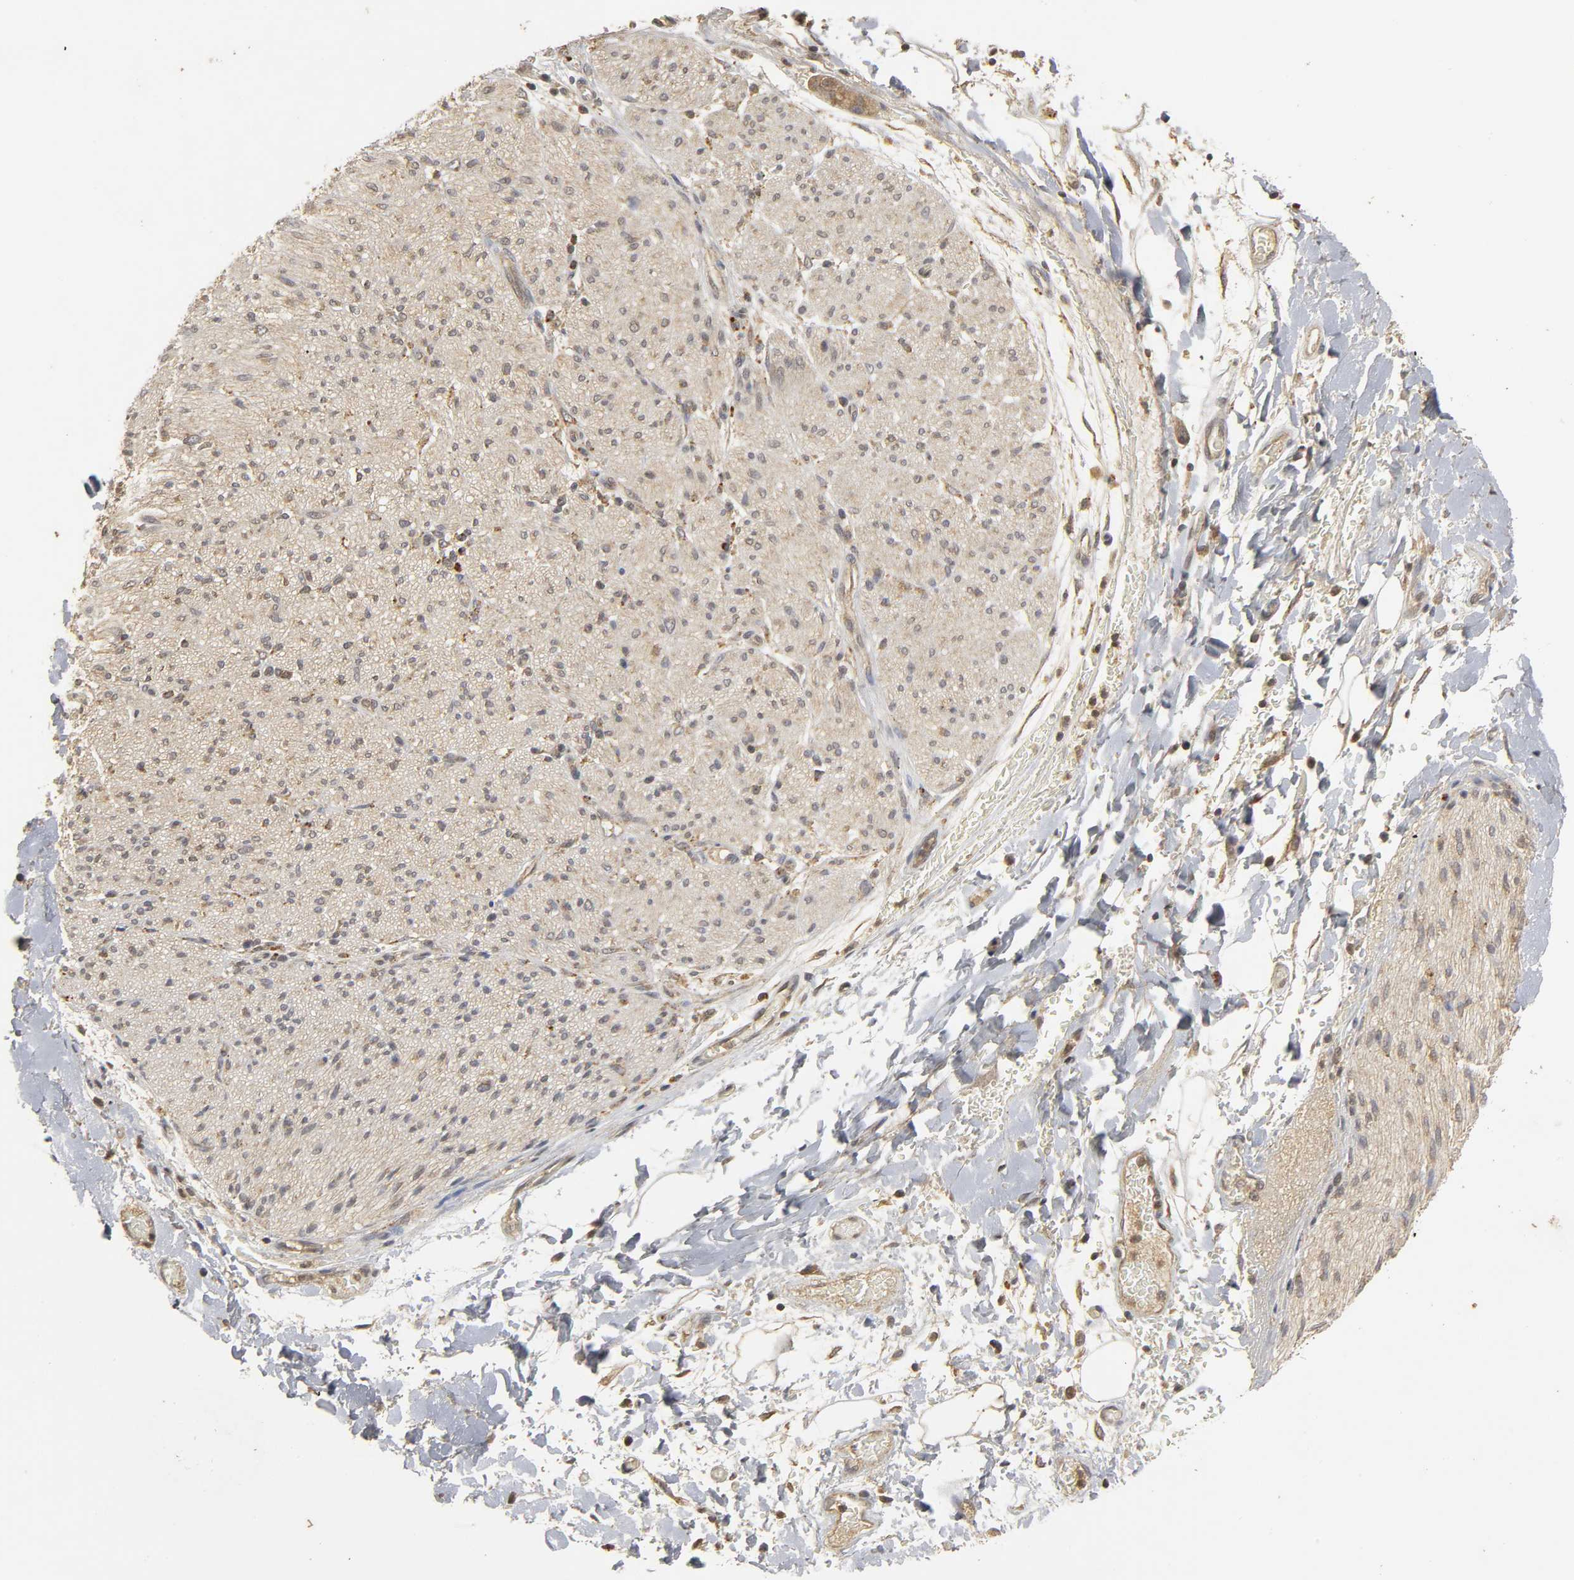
{"staining": {"intensity": "weak", "quantity": ">75%", "location": "cytoplasmic/membranous"}, "tissue": "adipose tissue", "cell_type": "Adipocytes", "image_type": "normal", "snomed": [{"axis": "morphology", "description": "Normal tissue, NOS"}, {"axis": "morphology", "description": "Cholangiocarcinoma"}, {"axis": "topography", "description": "Liver"}, {"axis": "topography", "description": "Peripheral nerve tissue"}], "caption": "Immunohistochemistry (IHC) image of unremarkable adipose tissue: human adipose tissue stained using IHC shows low levels of weak protein expression localized specifically in the cytoplasmic/membranous of adipocytes, appearing as a cytoplasmic/membranous brown color.", "gene": "TRAF6", "patient": {"sex": "male", "age": 50}}